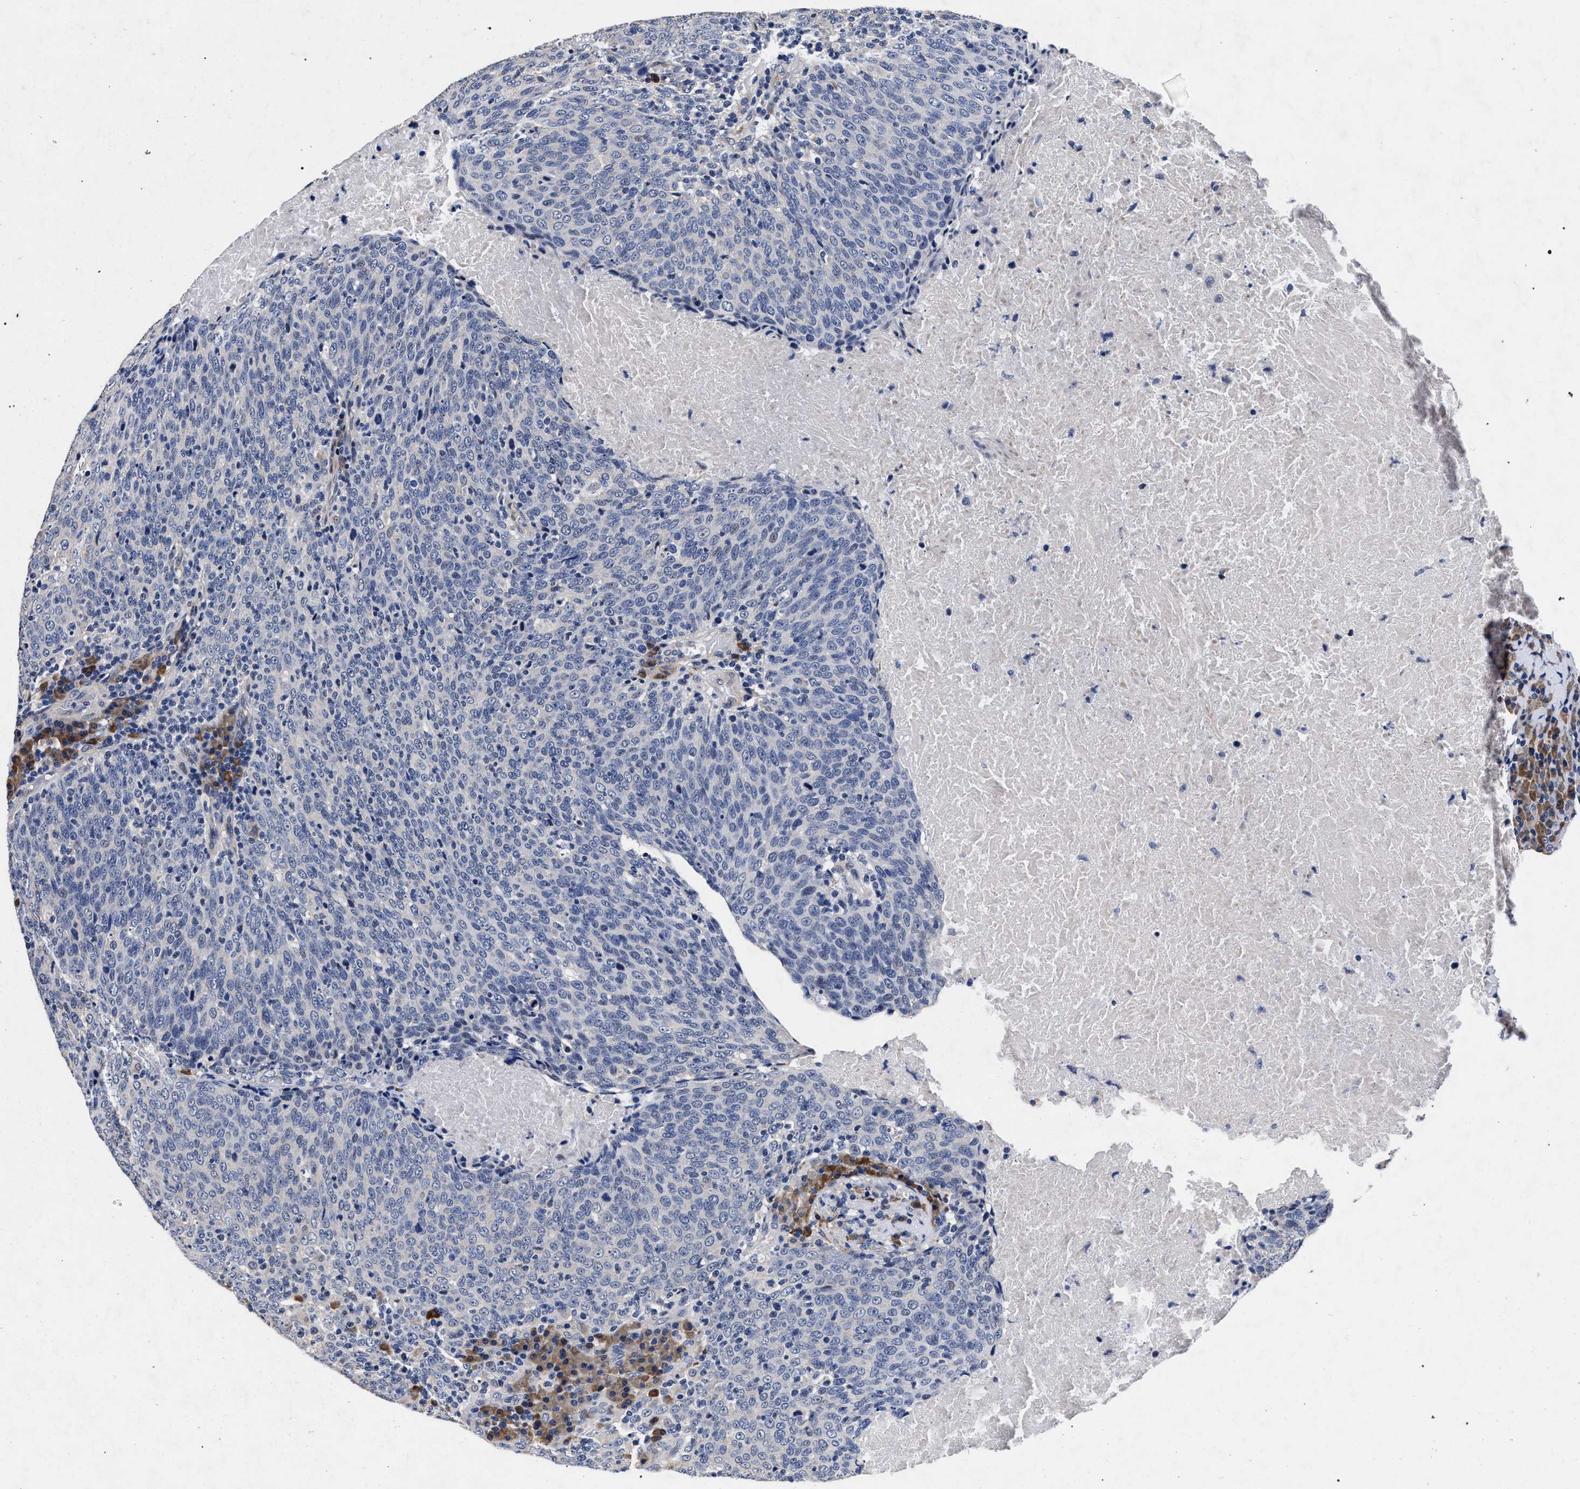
{"staining": {"intensity": "negative", "quantity": "none", "location": "none"}, "tissue": "head and neck cancer", "cell_type": "Tumor cells", "image_type": "cancer", "snomed": [{"axis": "morphology", "description": "Squamous cell carcinoma, NOS"}, {"axis": "morphology", "description": "Squamous cell carcinoma, metastatic, NOS"}, {"axis": "topography", "description": "Lymph node"}, {"axis": "topography", "description": "Head-Neck"}], "caption": "DAB immunohistochemical staining of human head and neck cancer (squamous cell carcinoma) displays no significant positivity in tumor cells.", "gene": "CFAP95", "patient": {"sex": "male", "age": 62}}